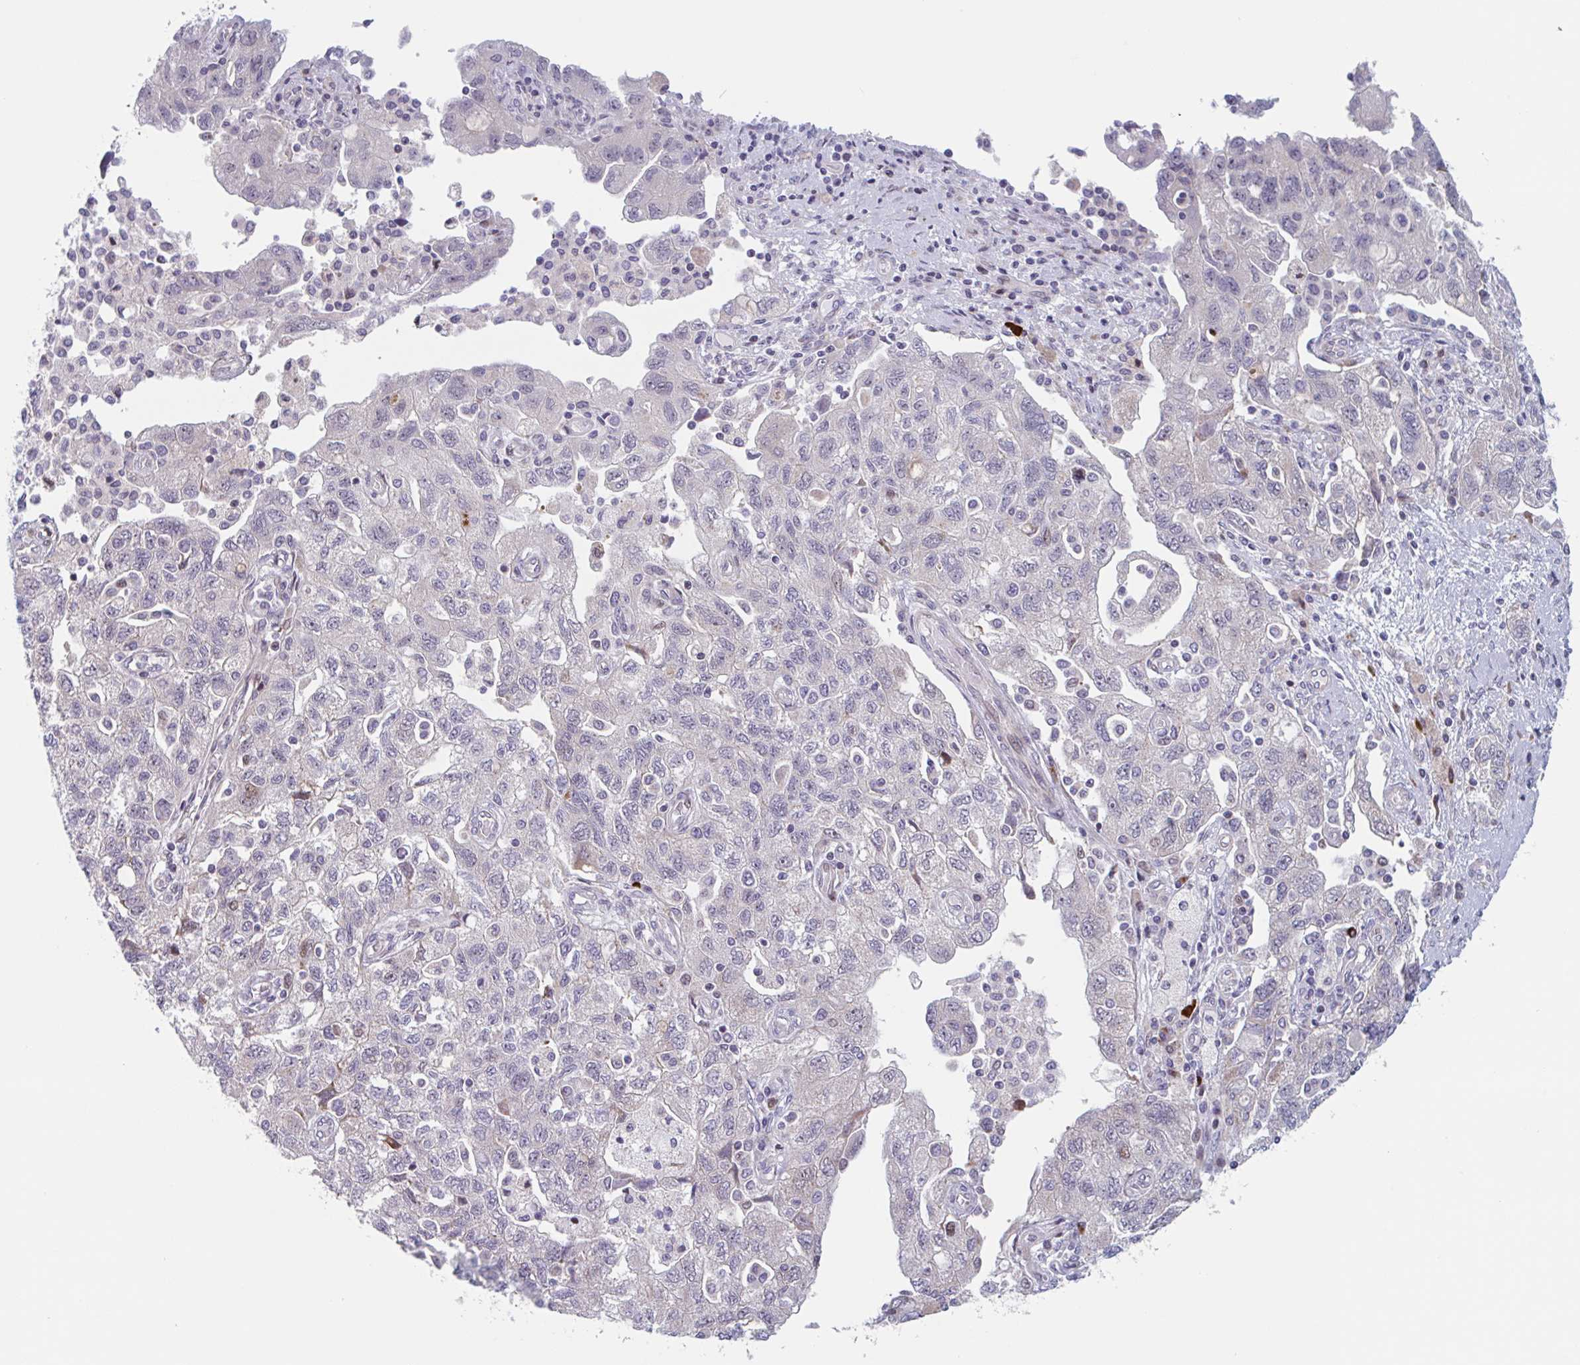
{"staining": {"intensity": "negative", "quantity": "none", "location": "none"}, "tissue": "ovarian cancer", "cell_type": "Tumor cells", "image_type": "cancer", "snomed": [{"axis": "morphology", "description": "Carcinoma, NOS"}, {"axis": "morphology", "description": "Cystadenocarcinoma, serous, NOS"}, {"axis": "topography", "description": "Ovary"}], "caption": "Micrograph shows no significant protein staining in tumor cells of serous cystadenocarcinoma (ovarian).", "gene": "DUXA", "patient": {"sex": "female", "age": 69}}